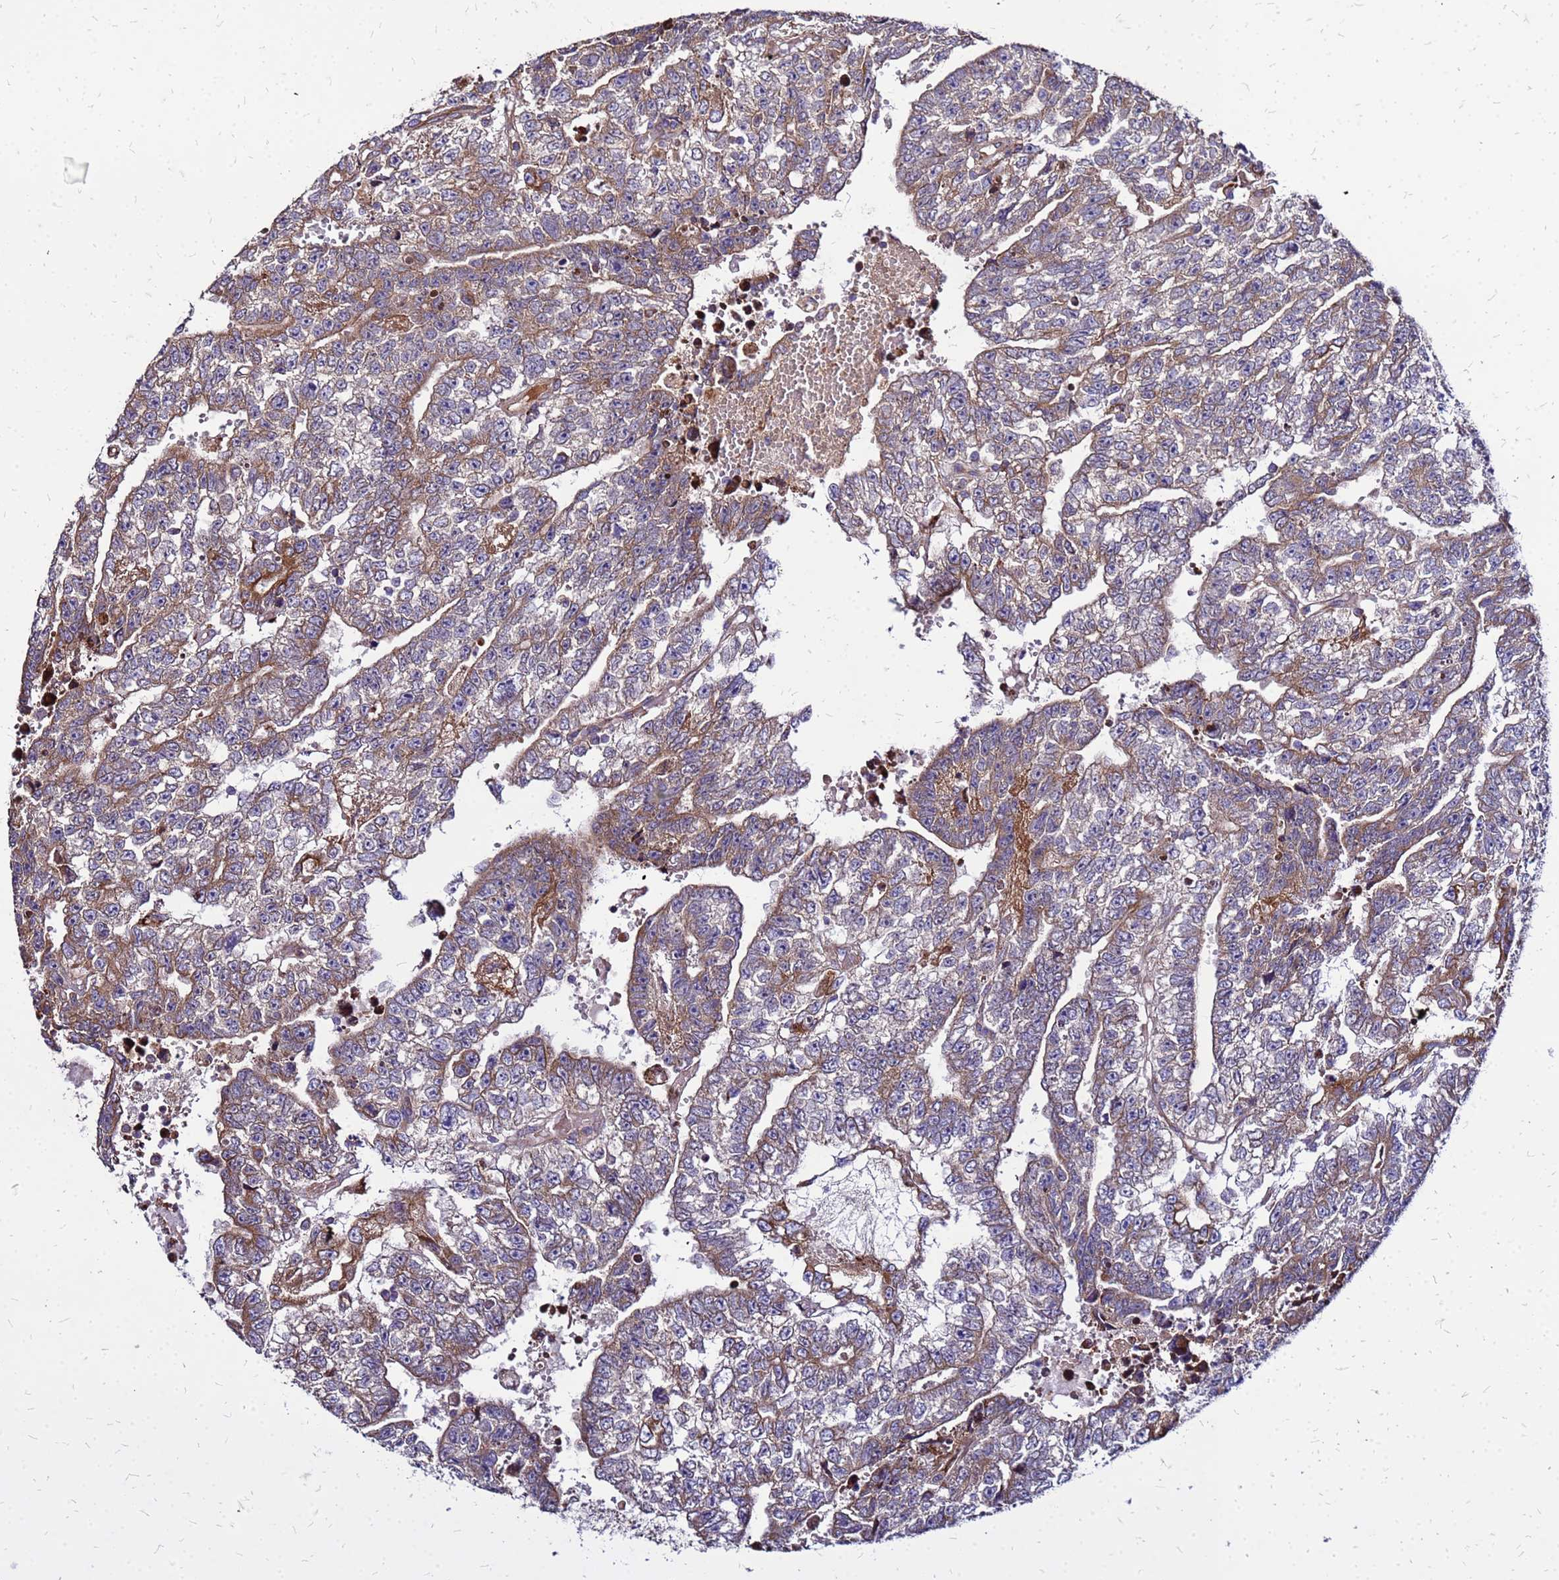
{"staining": {"intensity": "moderate", "quantity": "25%-75%", "location": "cytoplasmic/membranous"}, "tissue": "testis cancer", "cell_type": "Tumor cells", "image_type": "cancer", "snomed": [{"axis": "morphology", "description": "Carcinoma, Embryonal, NOS"}, {"axis": "topography", "description": "Testis"}], "caption": "Testis cancer (embryonal carcinoma) tissue demonstrates moderate cytoplasmic/membranous expression in about 25%-75% of tumor cells", "gene": "VMO1", "patient": {"sex": "male", "age": 25}}